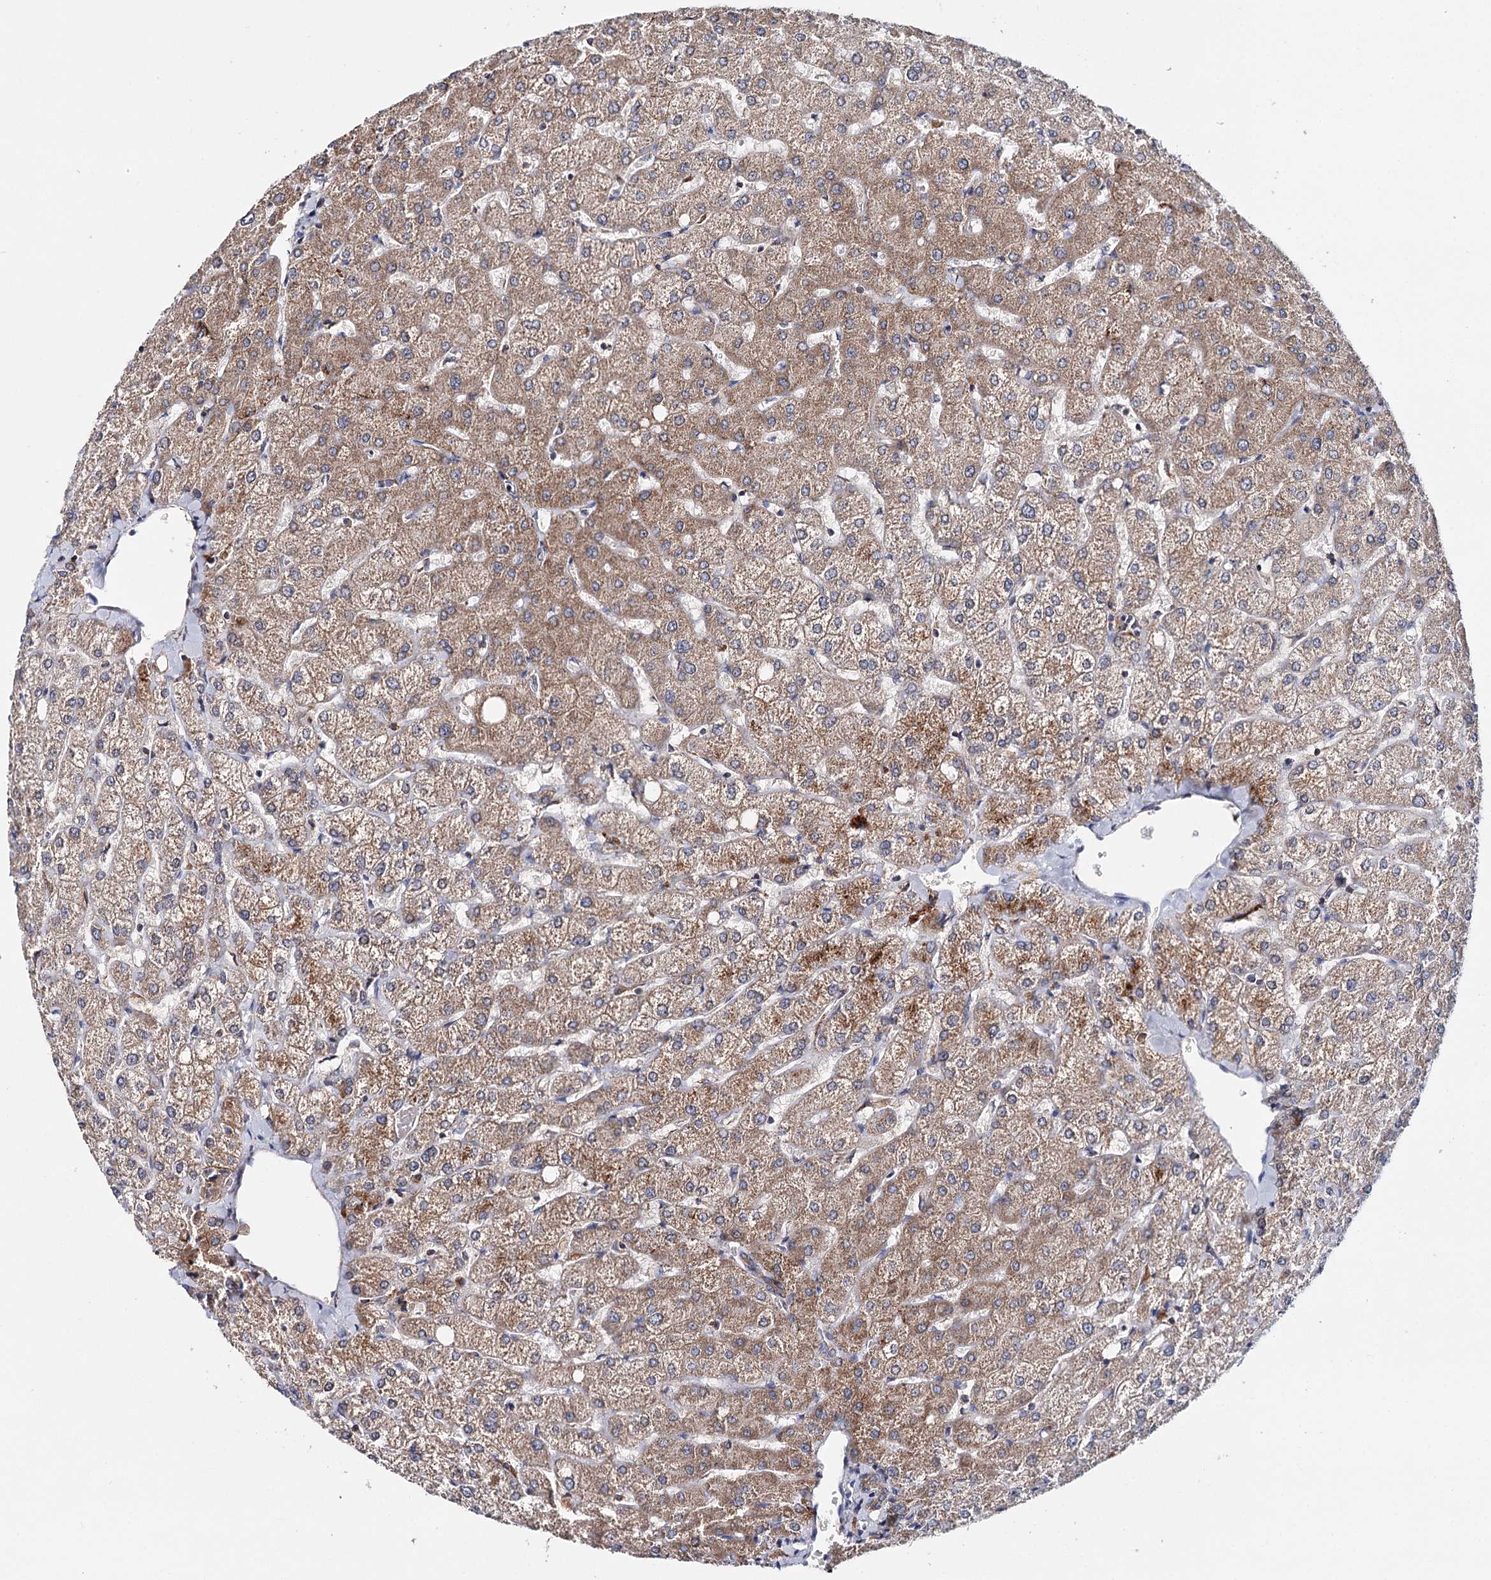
{"staining": {"intensity": "moderate", "quantity": ">75%", "location": "cytoplasmic/membranous"}, "tissue": "liver", "cell_type": "Cholangiocytes", "image_type": "normal", "snomed": [{"axis": "morphology", "description": "Normal tissue, NOS"}, {"axis": "topography", "description": "Liver"}], "caption": "Human liver stained with a brown dye displays moderate cytoplasmic/membranous positive positivity in approximately >75% of cholangiocytes.", "gene": "CFAP46", "patient": {"sex": "female", "age": 54}}